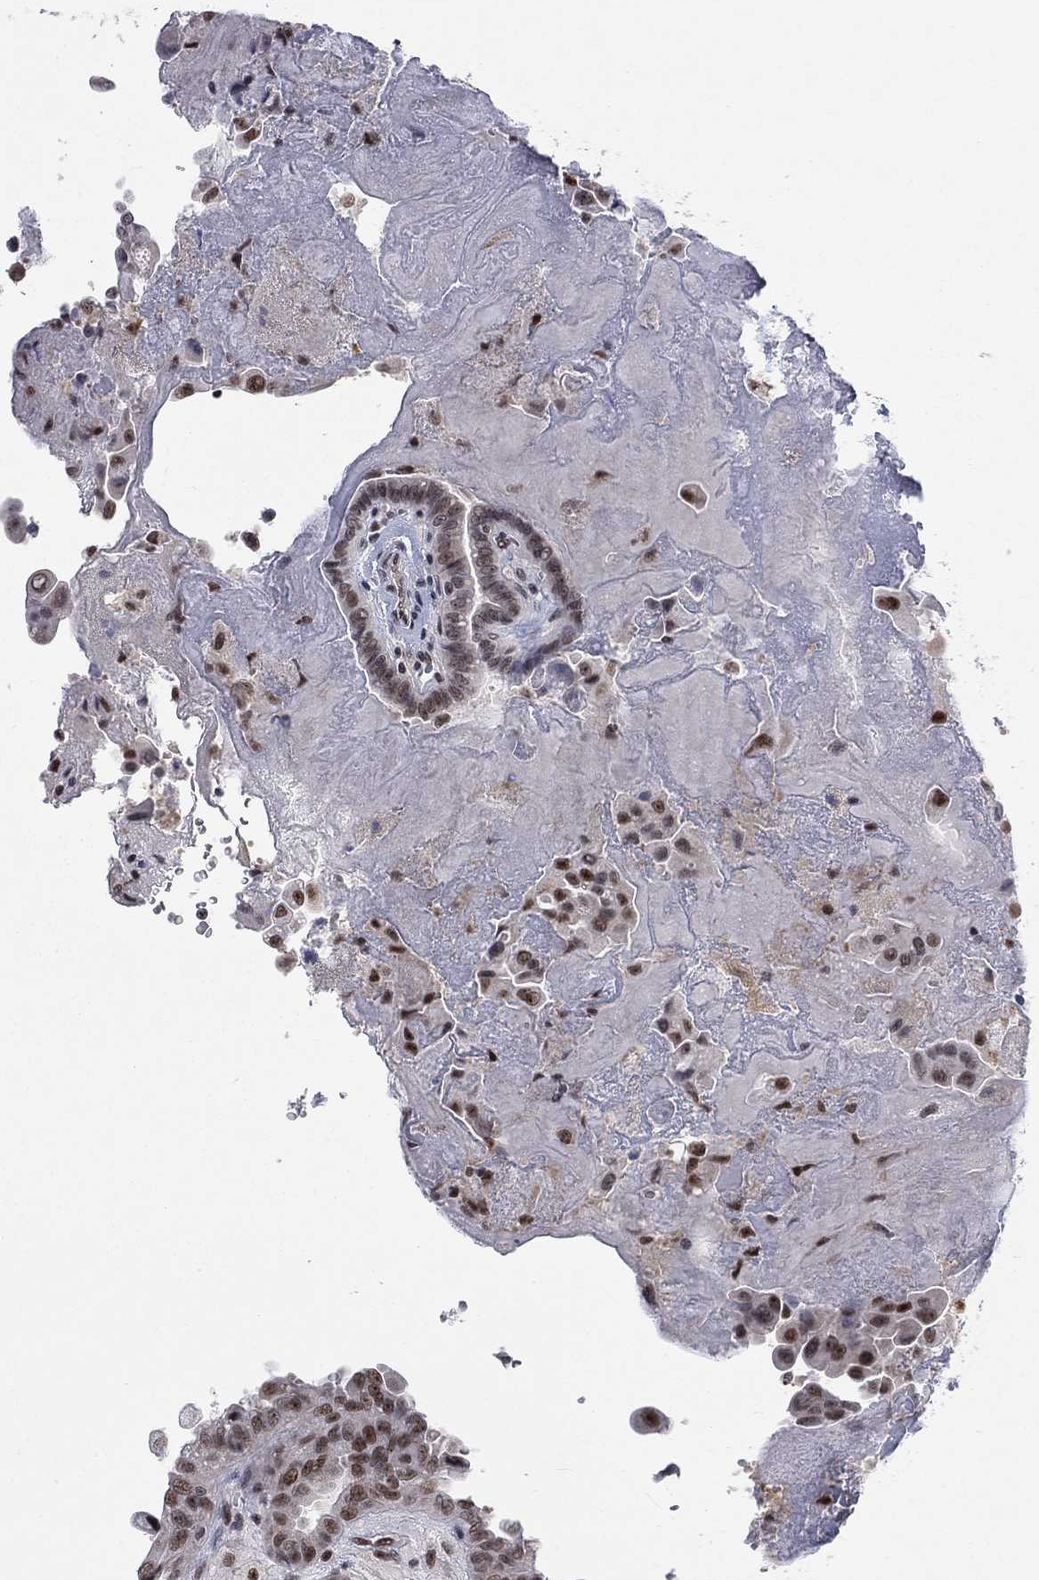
{"staining": {"intensity": "strong", "quantity": "<25%", "location": "nuclear"}, "tissue": "thyroid cancer", "cell_type": "Tumor cells", "image_type": "cancer", "snomed": [{"axis": "morphology", "description": "Papillary adenocarcinoma, NOS"}, {"axis": "topography", "description": "Thyroid gland"}], "caption": "Human thyroid cancer (papillary adenocarcinoma) stained with a brown dye shows strong nuclear positive positivity in about <25% of tumor cells.", "gene": "FYTTD1", "patient": {"sex": "female", "age": 37}}